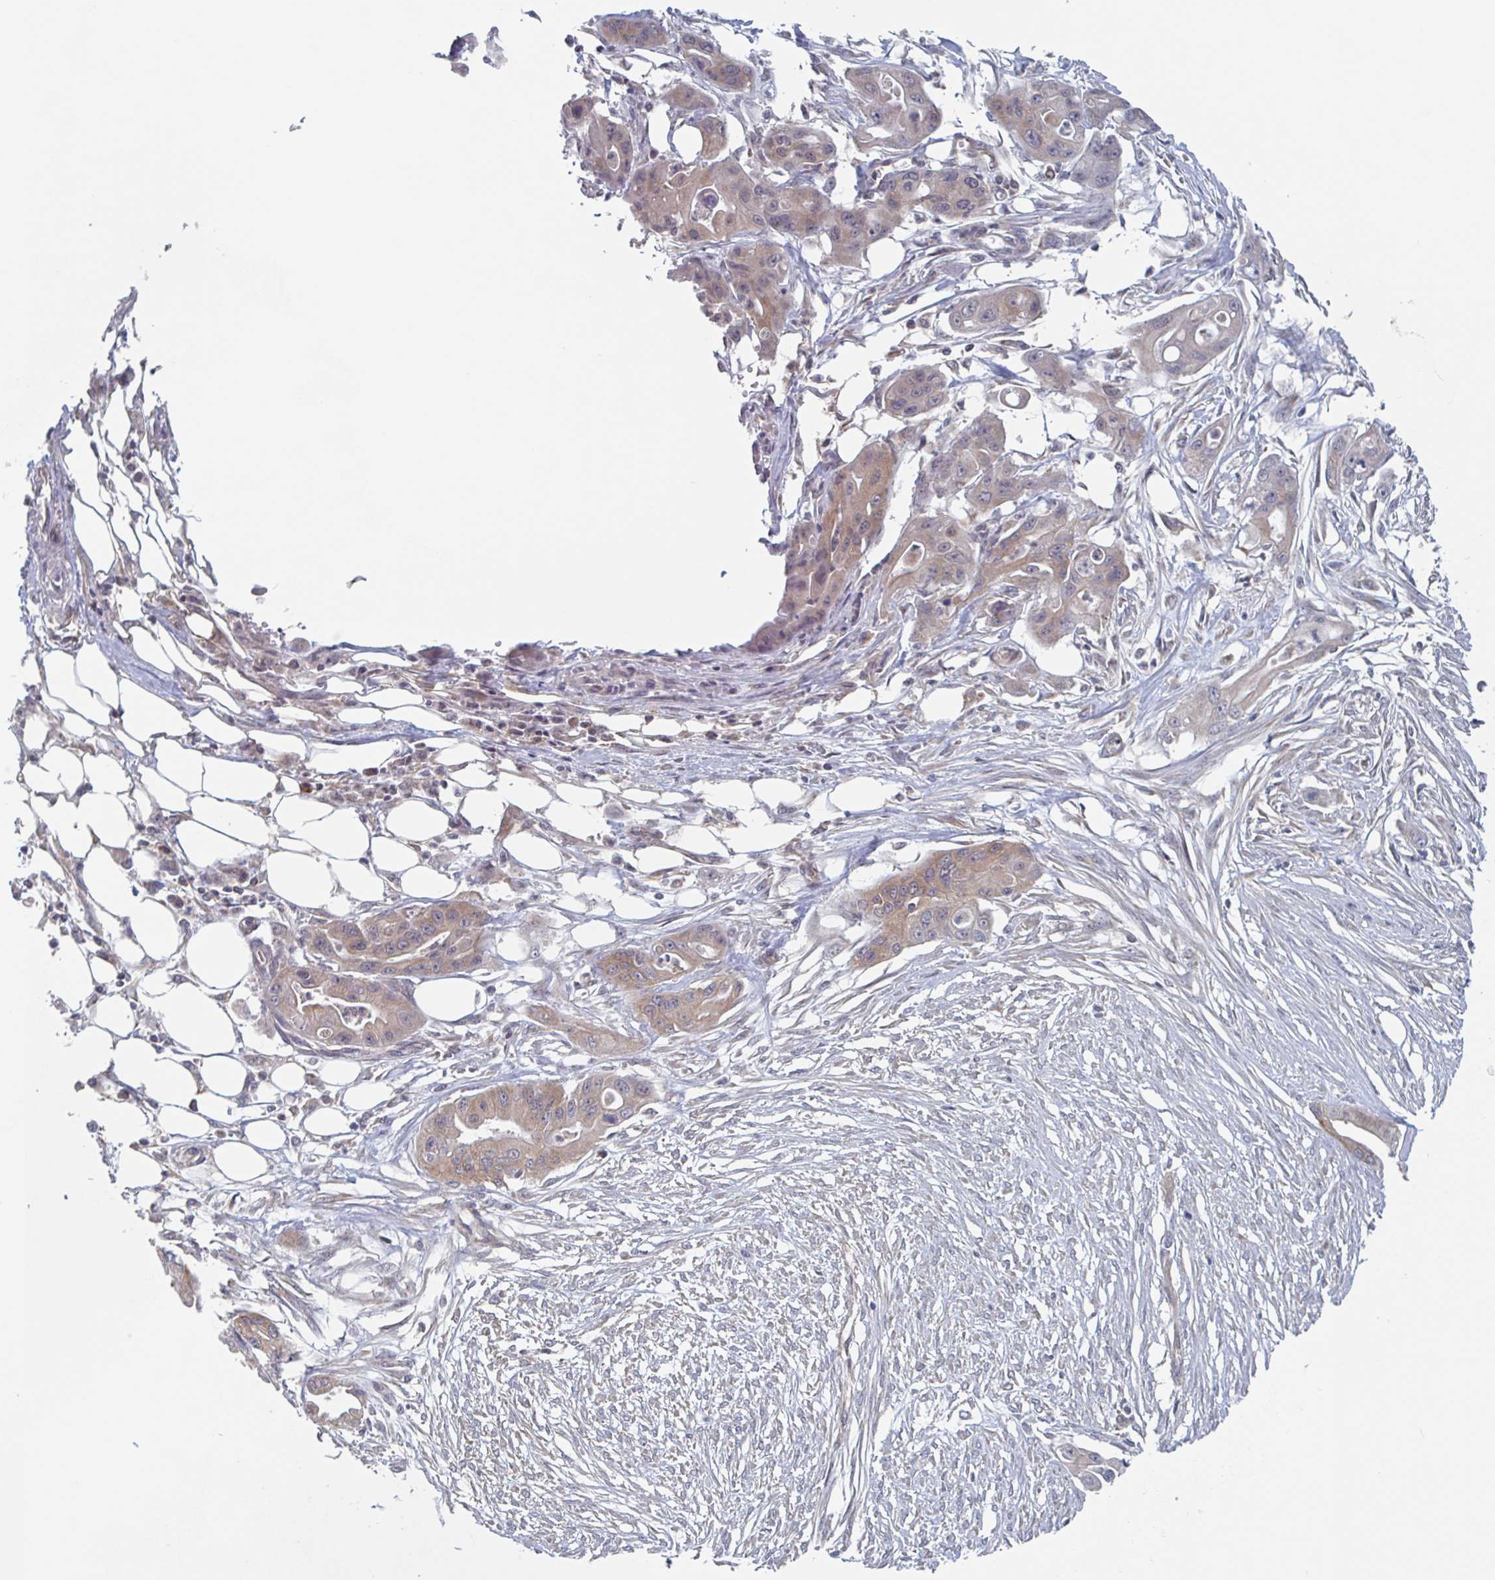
{"staining": {"intensity": "weak", "quantity": "25%-75%", "location": "cytoplasmic/membranous"}, "tissue": "ovarian cancer", "cell_type": "Tumor cells", "image_type": "cancer", "snomed": [{"axis": "morphology", "description": "Cystadenocarcinoma, mucinous, NOS"}, {"axis": "topography", "description": "Ovary"}], "caption": "Immunohistochemical staining of human ovarian cancer reveals low levels of weak cytoplasmic/membranous expression in about 25%-75% of tumor cells.", "gene": "SURF1", "patient": {"sex": "female", "age": 70}}